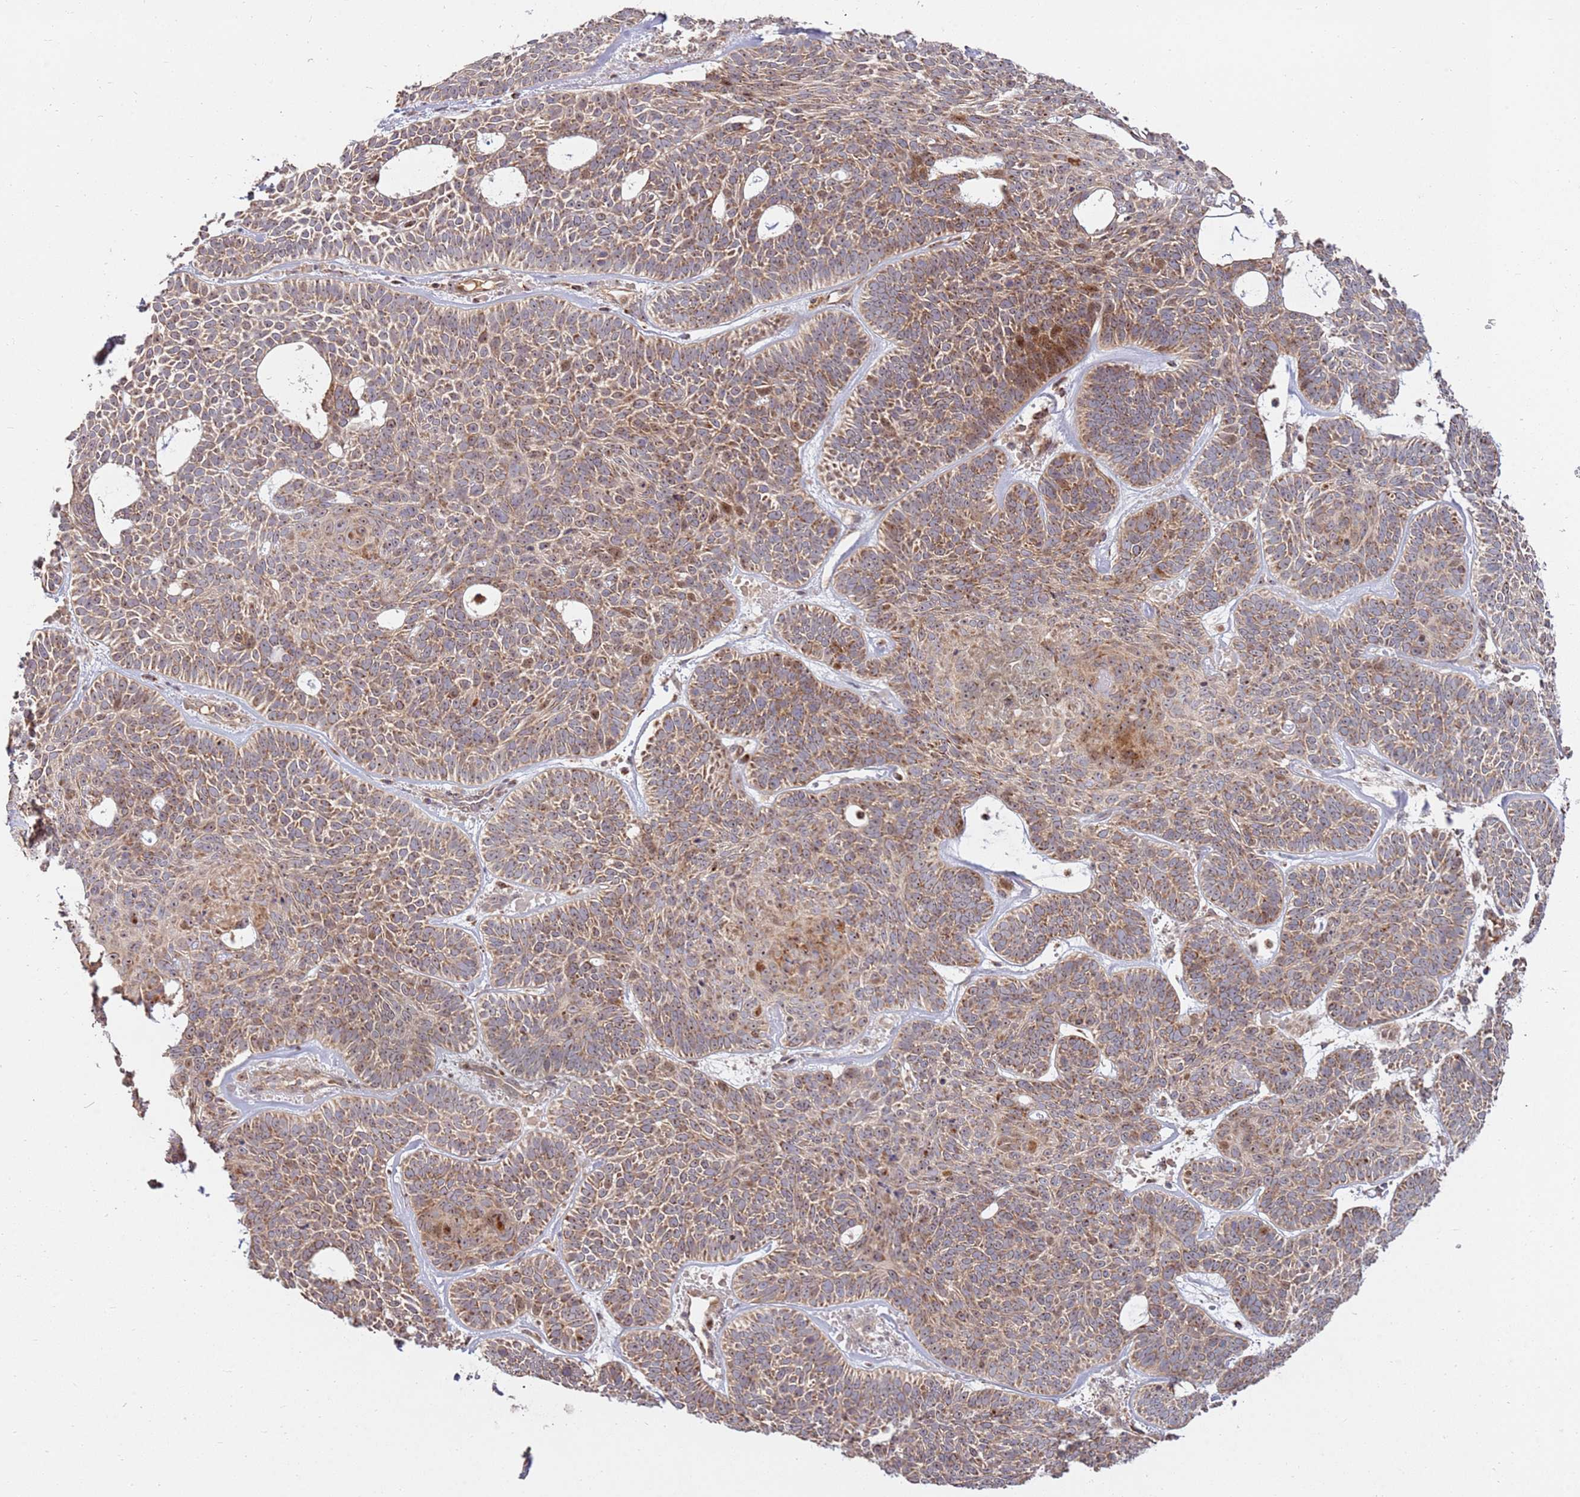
{"staining": {"intensity": "moderate", "quantity": ">75%", "location": "cytoplasmic/membranous"}, "tissue": "skin cancer", "cell_type": "Tumor cells", "image_type": "cancer", "snomed": [{"axis": "morphology", "description": "Basal cell carcinoma"}, {"axis": "topography", "description": "Skin"}], "caption": "A high-resolution micrograph shows immunohistochemistry (IHC) staining of skin cancer, which exhibits moderate cytoplasmic/membranous positivity in about >75% of tumor cells.", "gene": "KIF25", "patient": {"sex": "male", "age": 85}}